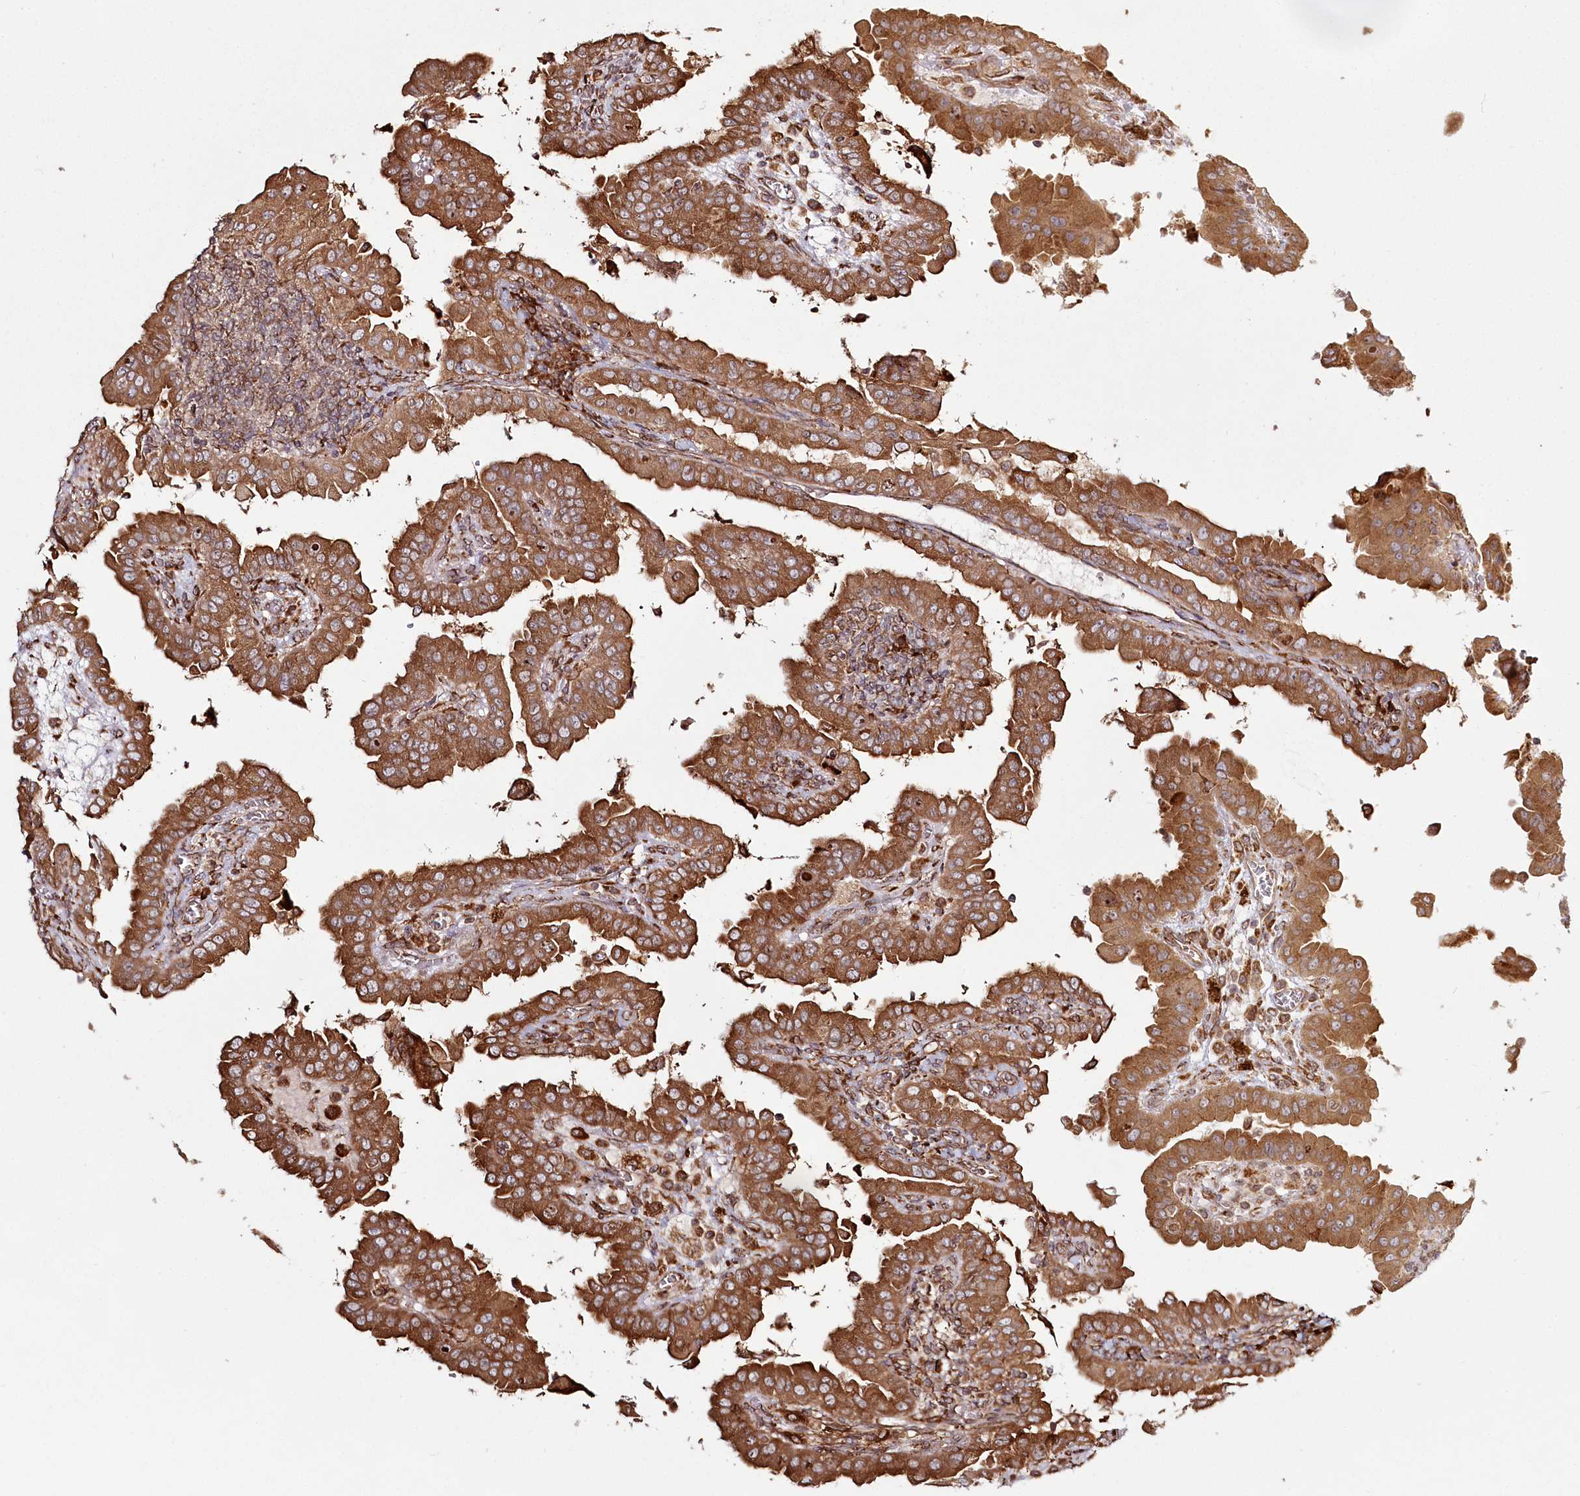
{"staining": {"intensity": "strong", "quantity": ">75%", "location": "cytoplasmic/membranous"}, "tissue": "thyroid cancer", "cell_type": "Tumor cells", "image_type": "cancer", "snomed": [{"axis": "morphology", "description": "Papillary adenocarcinoma, NOS"}, {"axis": "topography", "description": "Thyroid gland"}], "caption": "Immunohistochemical staining of human thyroid cancer displays high levels of strong cytoplasmic/membranous positivity in about >75% of tumor cells.", "gene": "FAM13A", "patient": {"sex": "male", "age": 33}}